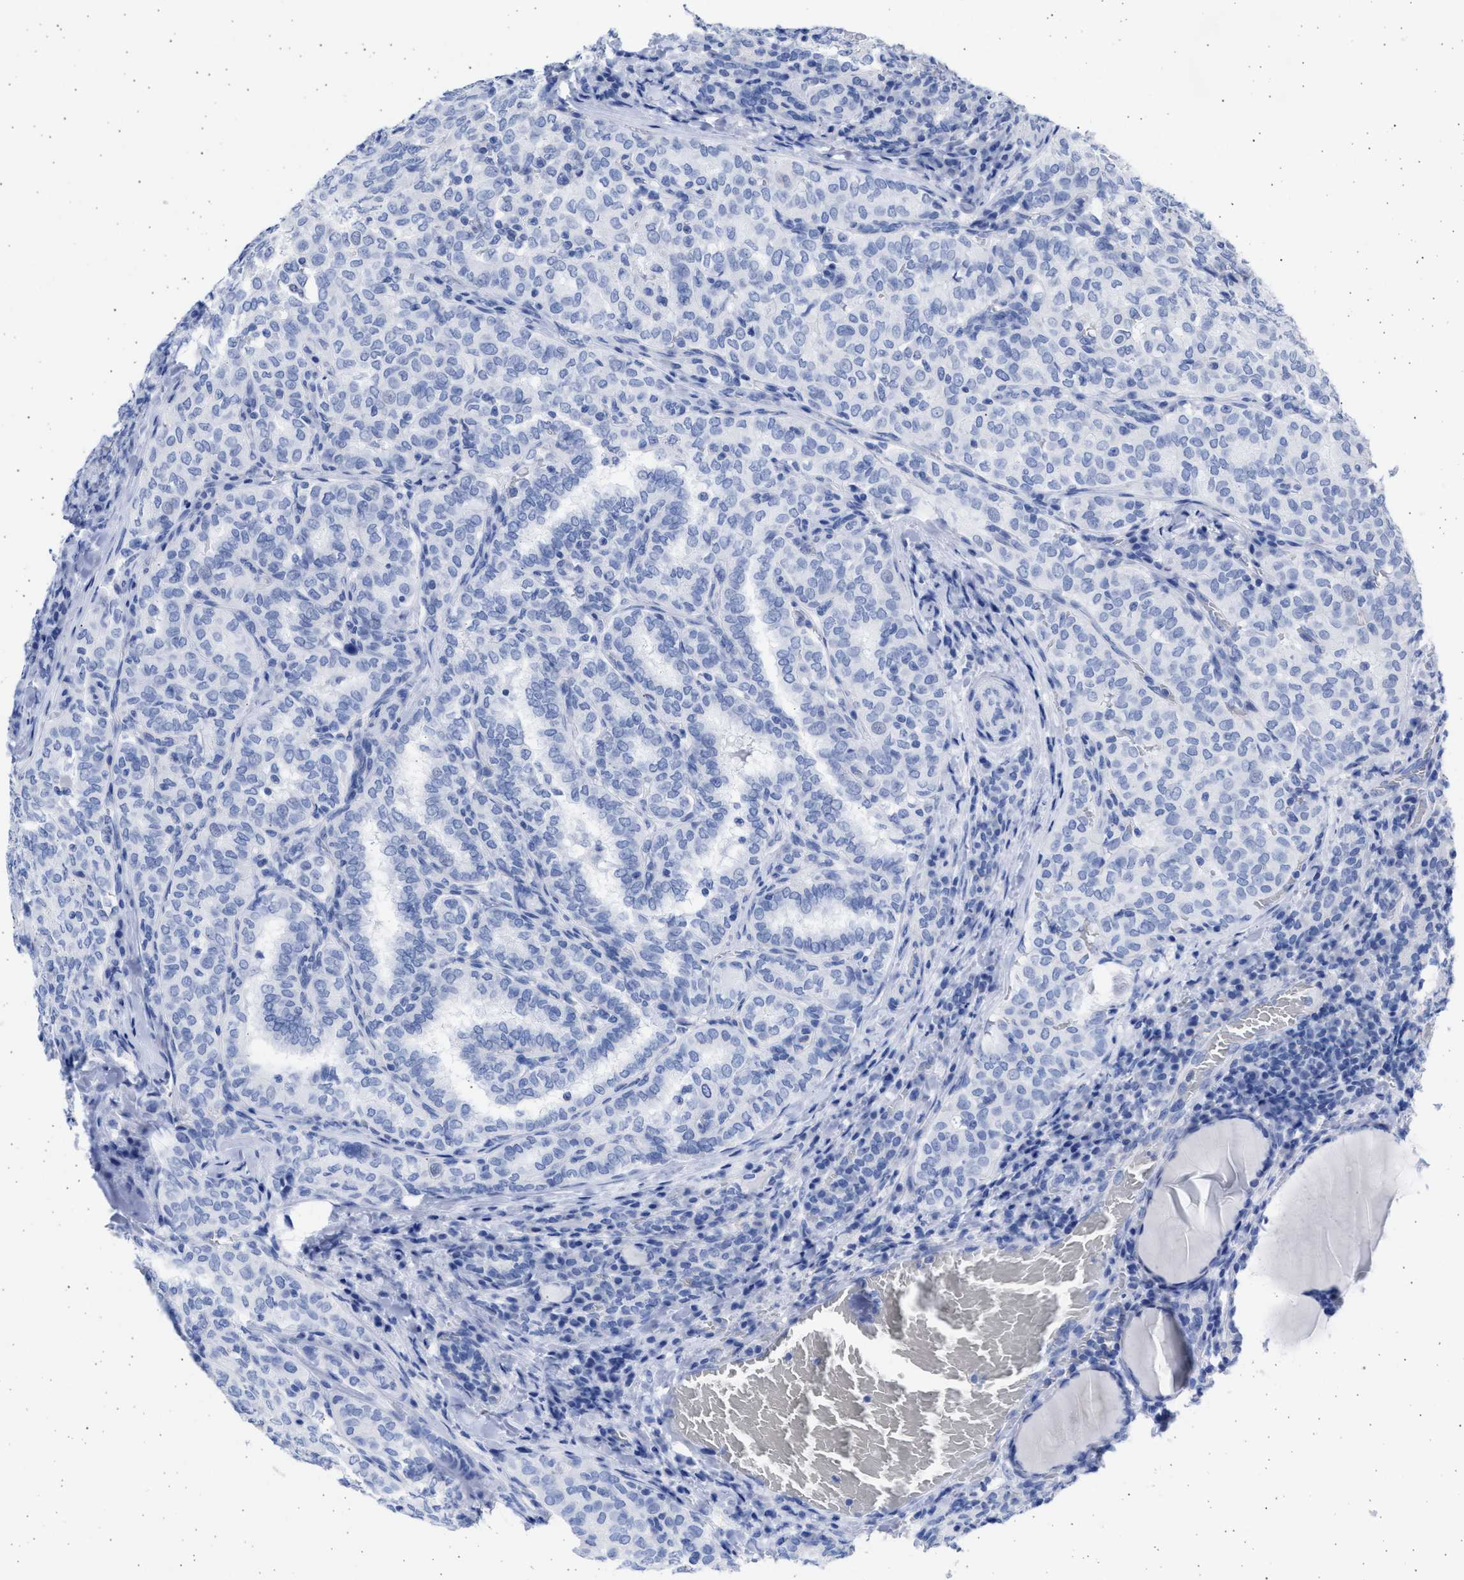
{"staining": {"intensity": "negative", "quantity": "none", "location": "none"}, "tissue": "thyroid cancer", "cell_type": "Tumor cells", "image_type": "cancer", "snomed": [{"axis": "morphology", "description": "Papillary adenocarcinoma, NOS"}, {"axis": "topography", "description": "Thyroid gland"}], "caption": "Tumor cells show no significant protein expression in papillary adenocarcinoma (thyroid).", "gene": "ALDOC", "patient": {"sex": "female", "age": 30}}